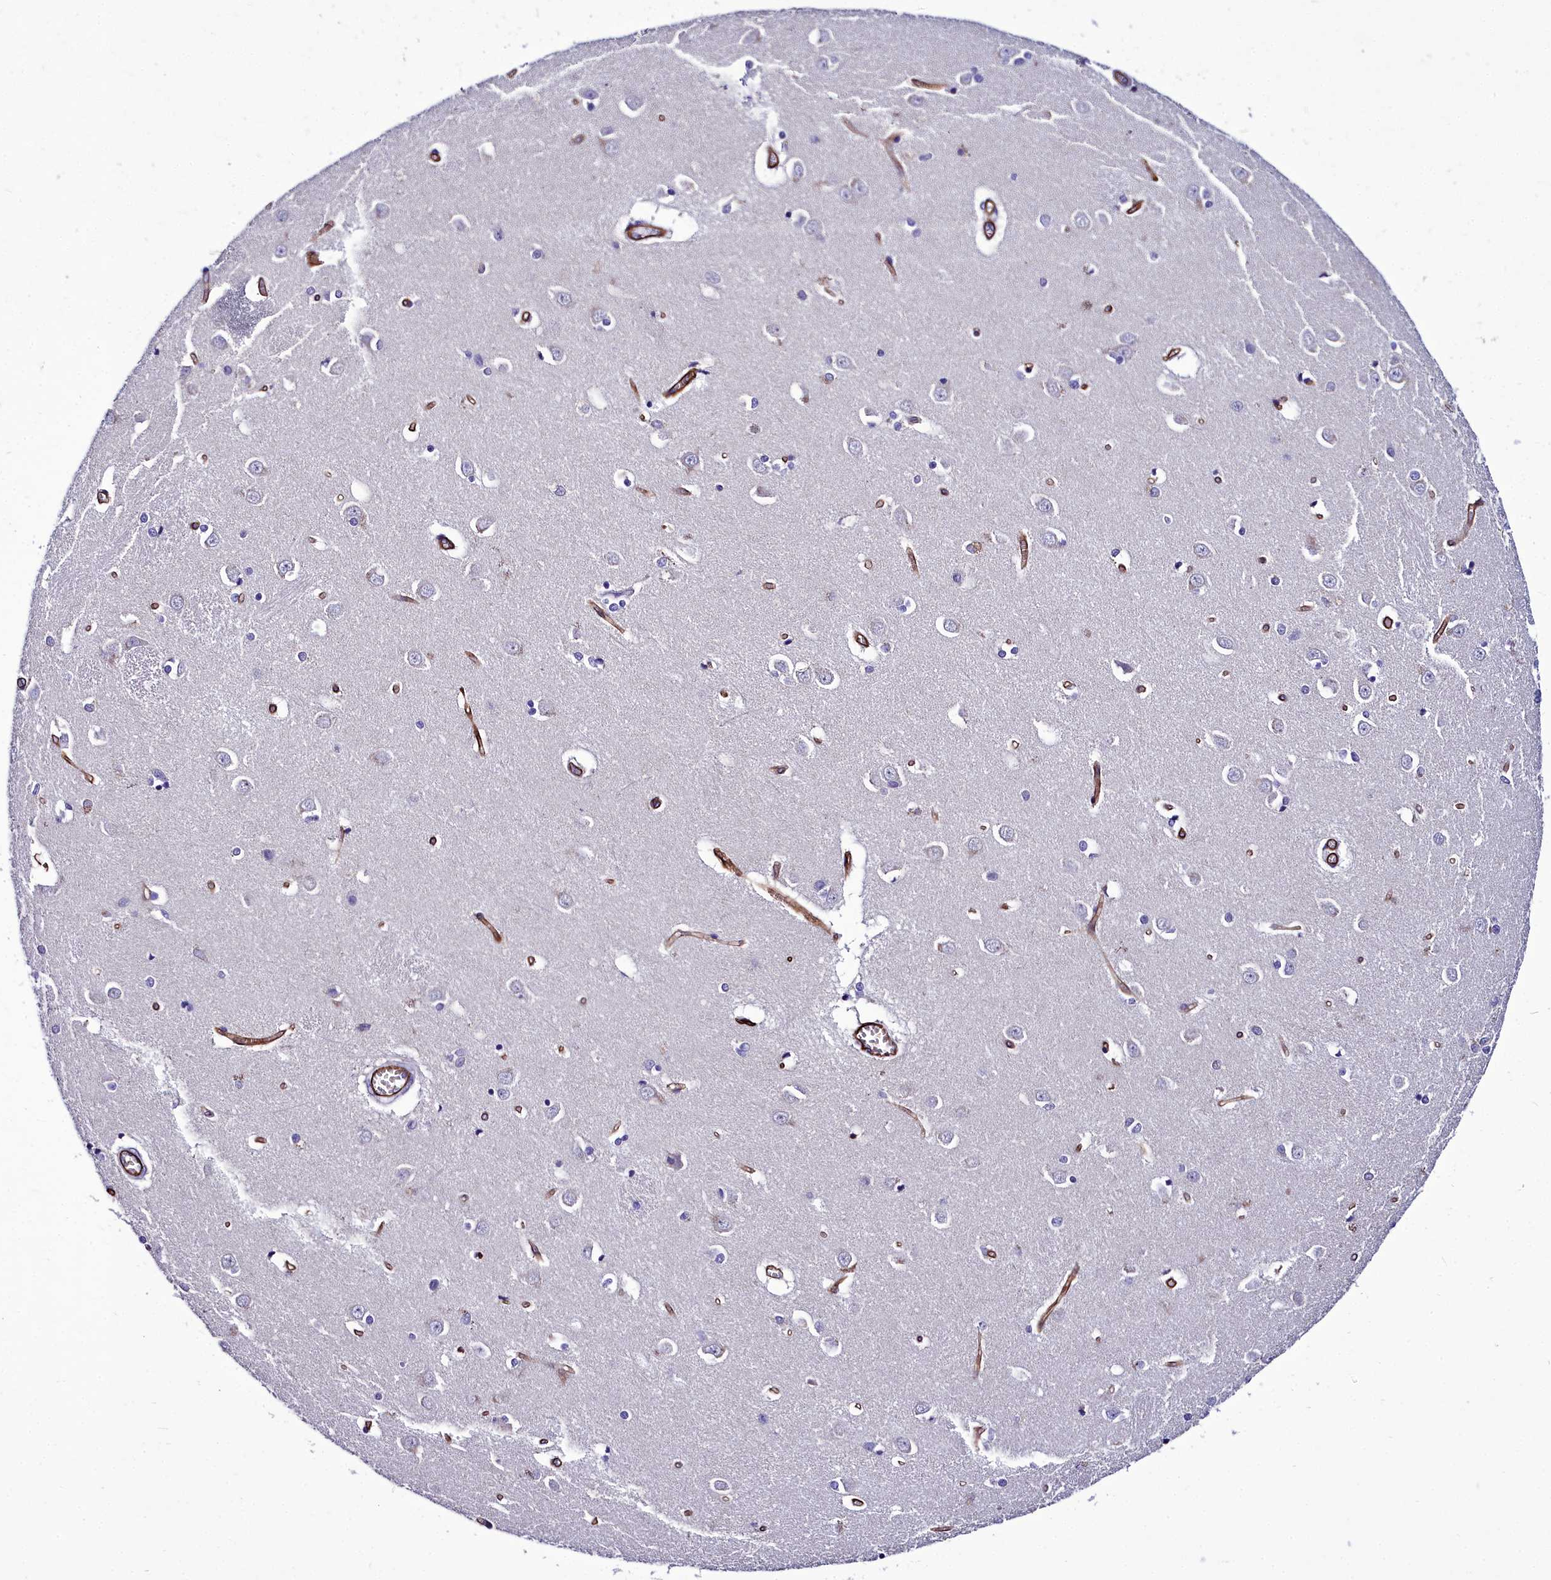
{"staining": {"intensity": "negative", "quantity": "none", "location": "none"}, "tissue": "caudate", "cell_type": "Glial cells", "image_type": "normal", "snomed": [{"axis": "morphology", "description": "Normal tissue, NOS"}, {"axis": "topography", "description": "Lateral ventricle wall"}], "caption": "Caudate stained for a protein using IHC displays no expression glial cells.", "gene": "CYP4F11", "patient": {"sex": "male", "age": 37}}